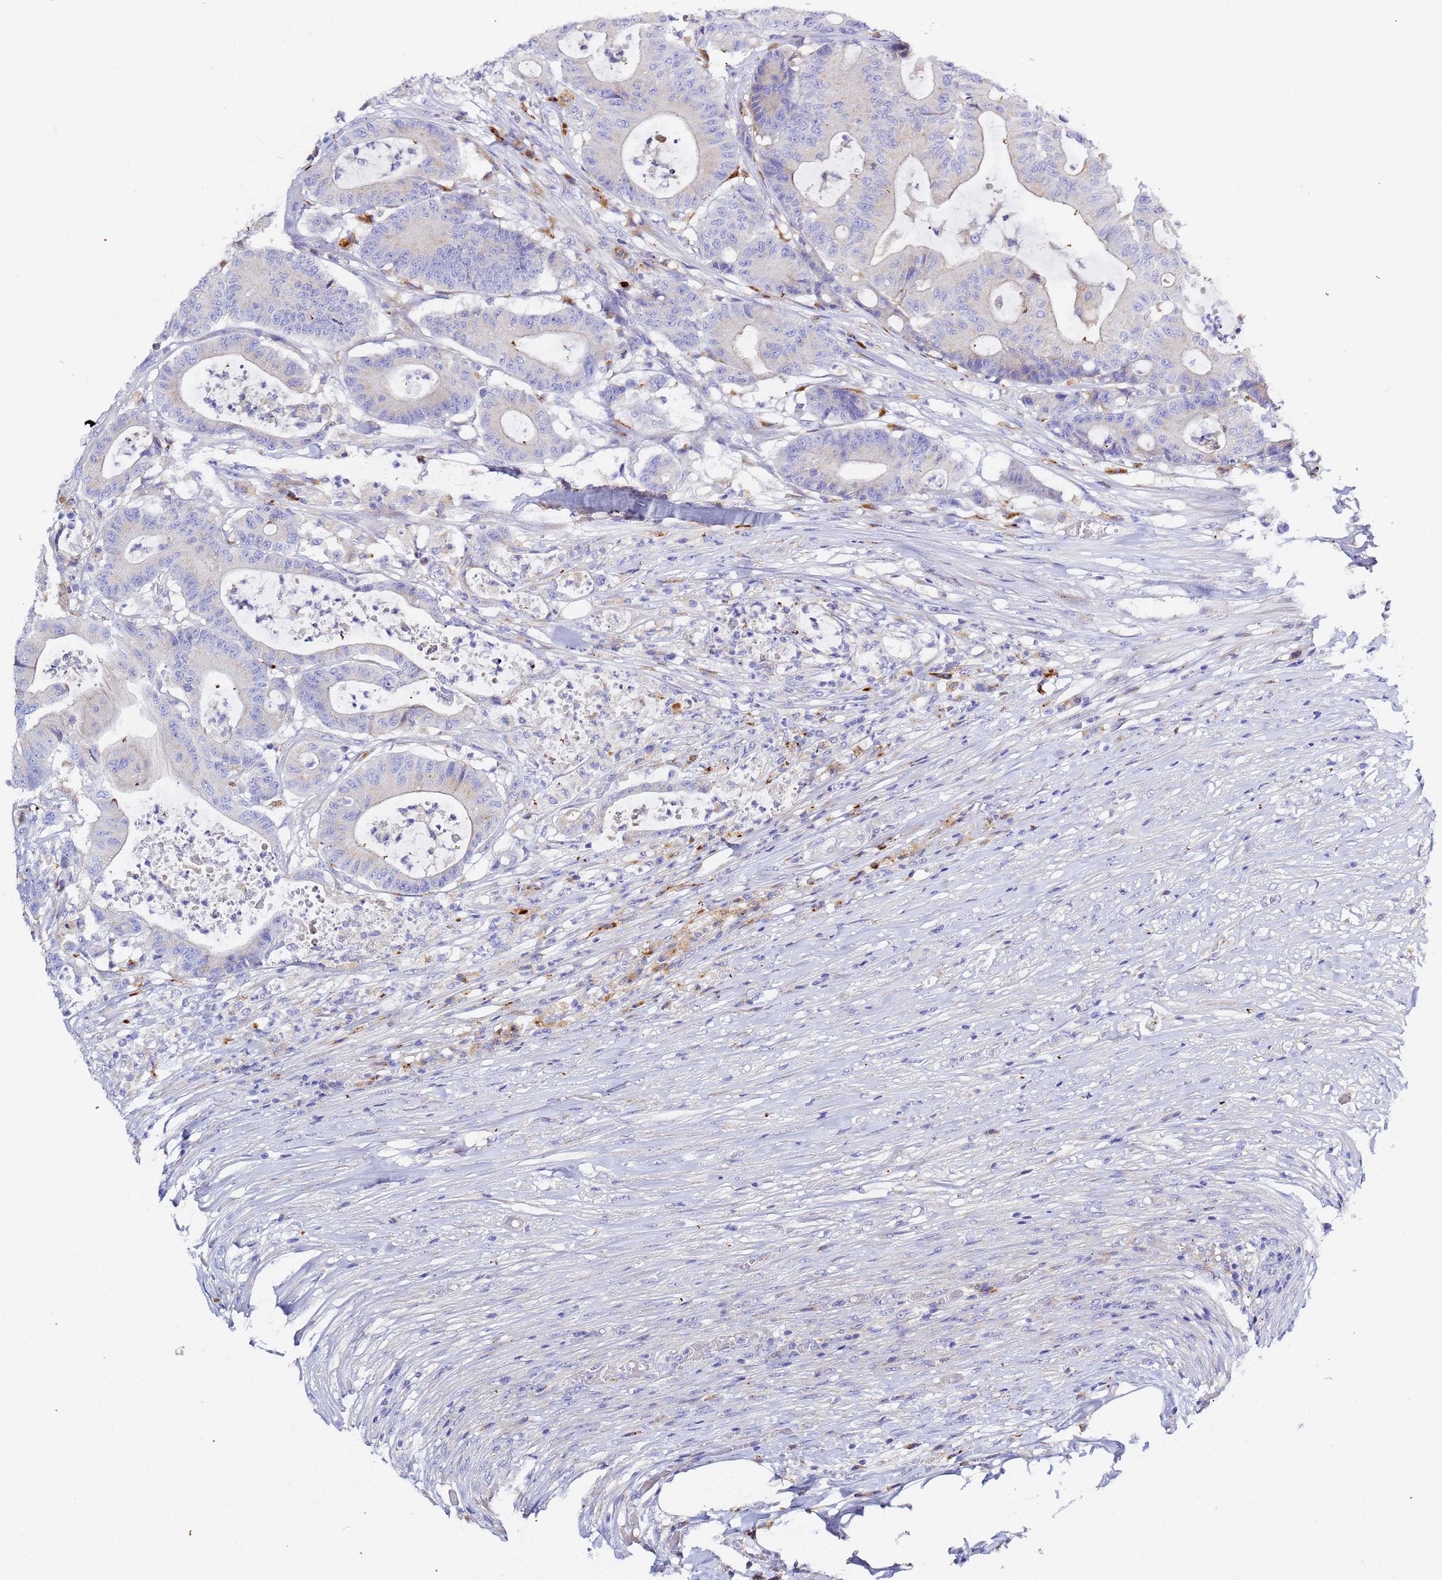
{"staining": {"intensity": "negative", "quantity": "none", "location": "none"}, "tissue": "colorectal cancer", "cell_type": "Tumor cells", "image_type": "cancer", "snomed": [{"axis": "morphology", "description": "Adenocarcinoma, NOS"}, {"axis": "topography", "description": "Colon"}], "caption": "Tumor cells are negative for protein expression in human adenocarcinoma (colorectal).", "gene": "VTI1B", "patient": {"sex": "female", "age": 84}}